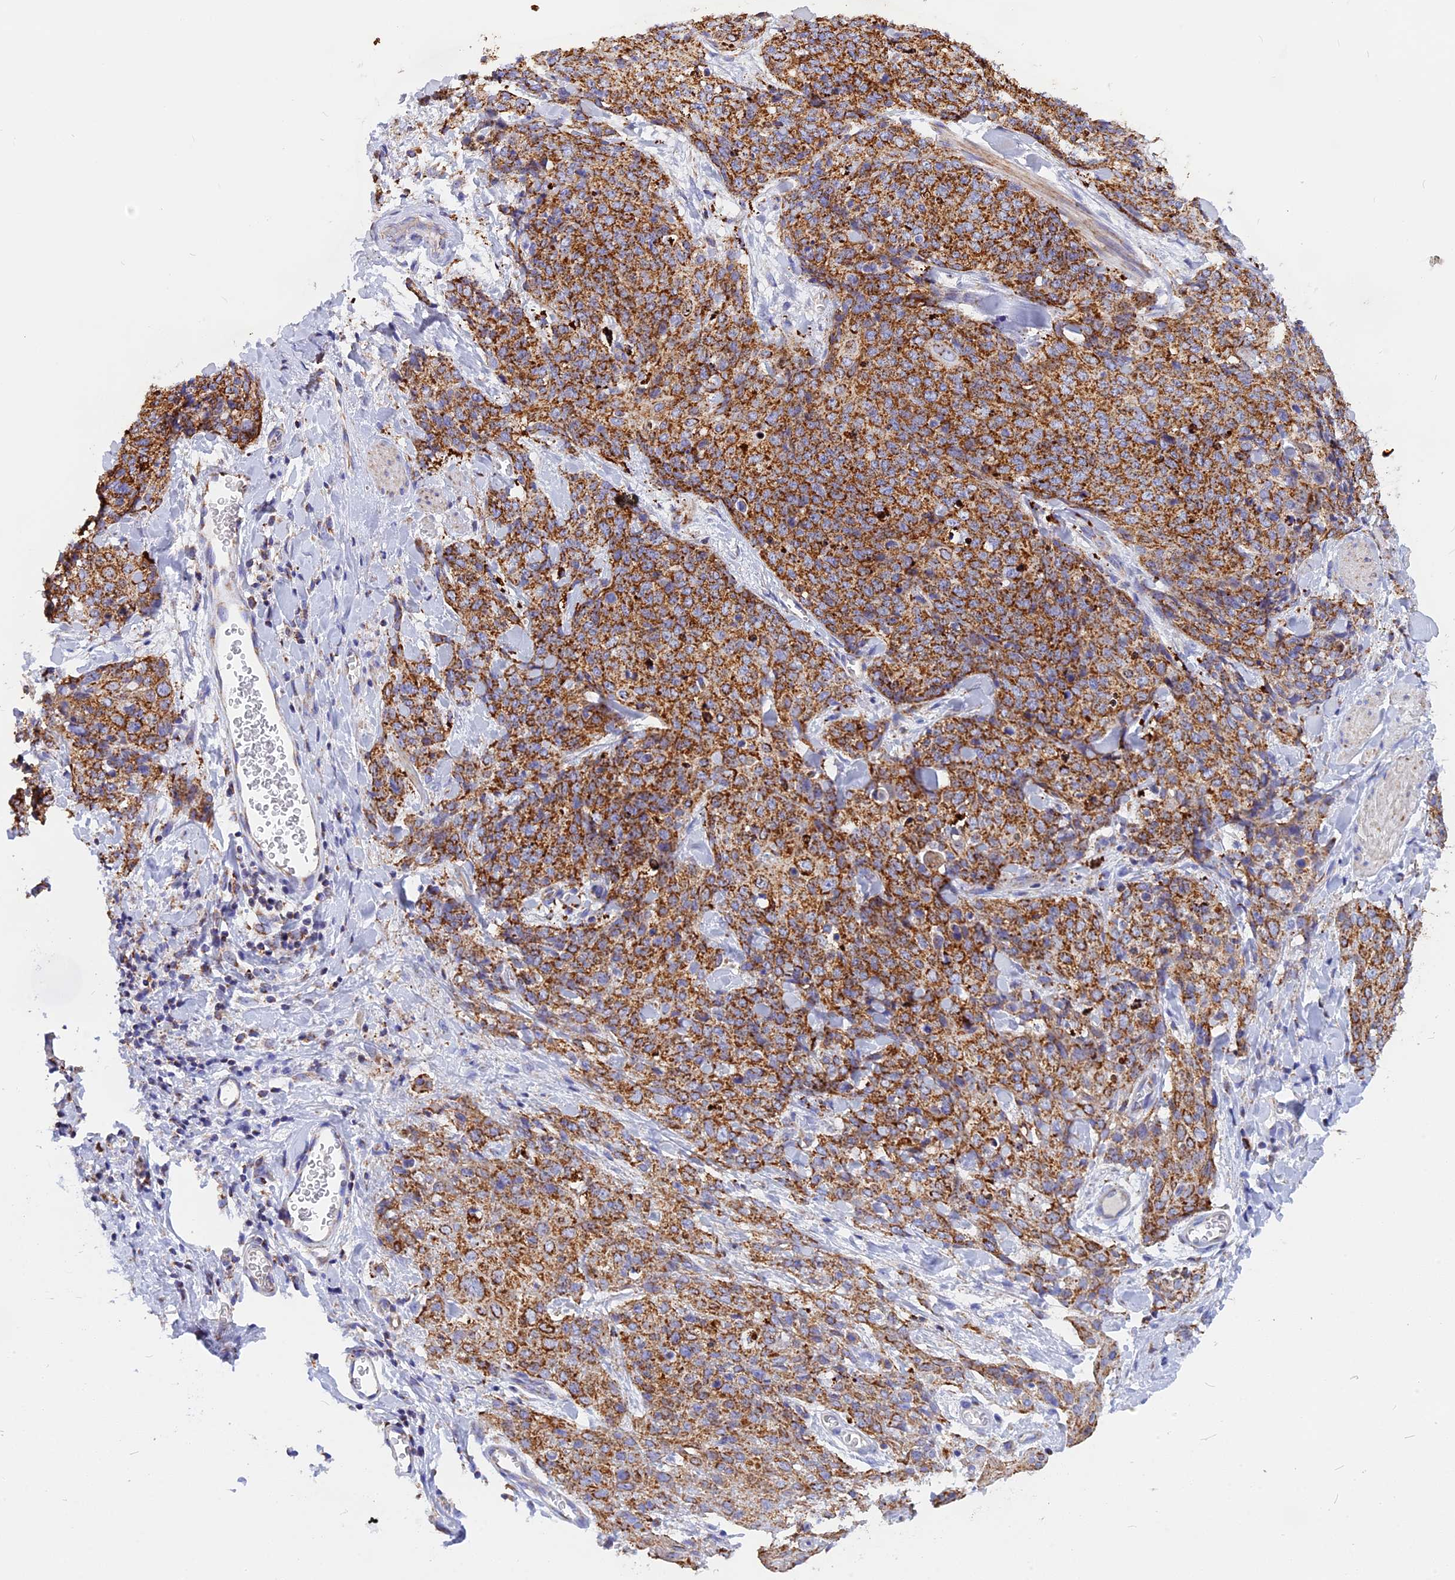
{"staining": {"intensity": "strong", "quantity": ">75%", "location": "cytoplasmic/membranous"}, "tissue": "skin cancer", "cell_type": "Tumor cells", "image_type": "cancer", "snomed": [{"axis": "morphology", "description": "Squamous cell carcinoma, NOS"}, {"axis": "topography", "description": "Skin"}, {"axis": "topography", "description": "Vulva"}], "caption": "Immunohistochemistry histopathology image of squamous cell carcinoma (skin) stained for a protein (brown), which reveals high levels of strong cytoplasmic/membranous staining in about >75% of tumor cells.", "gene": "VDAC2", "patient": {"sex": "female", "age": 85}}